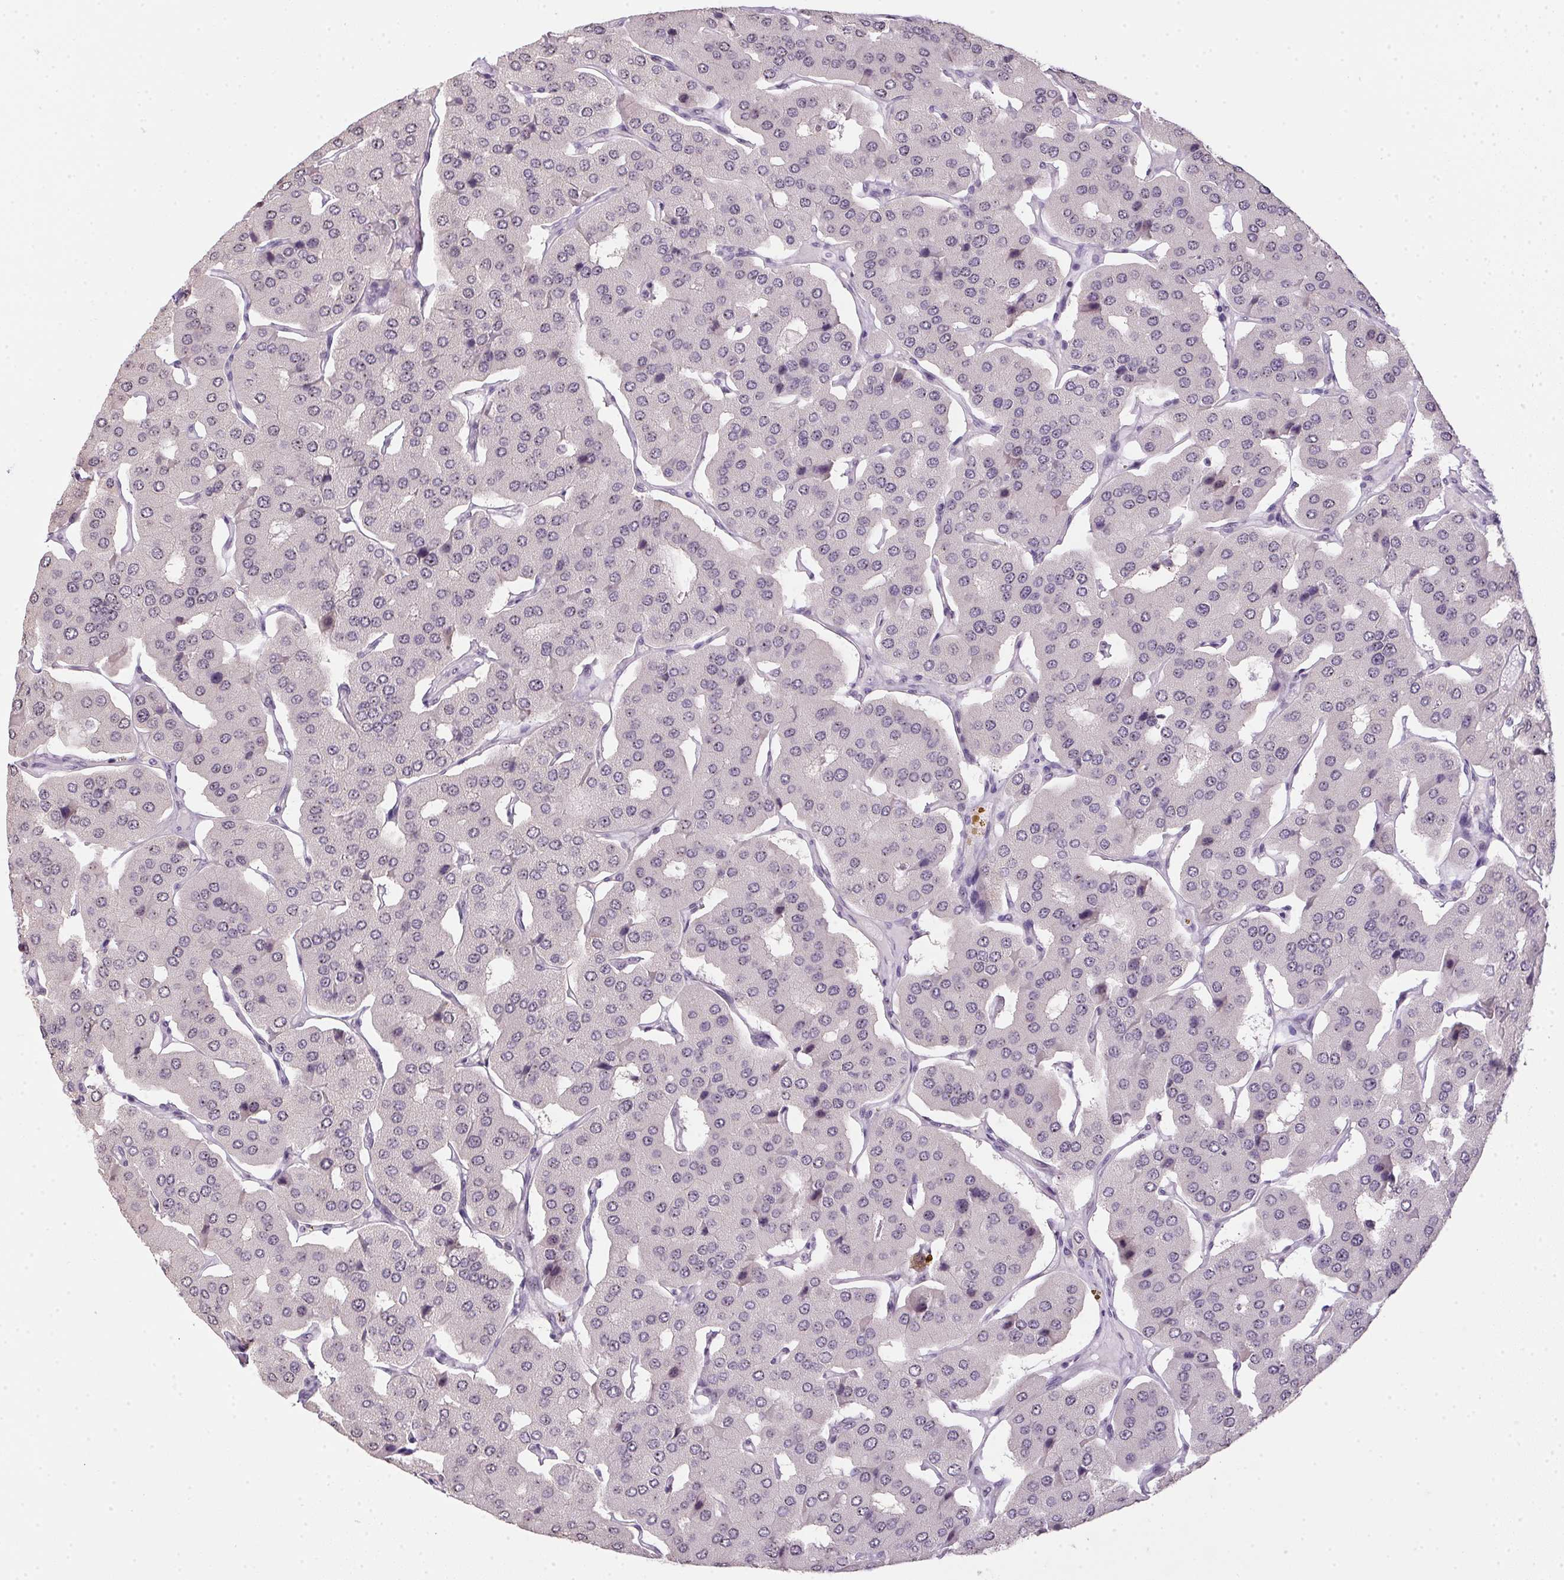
{"staining": {"intensity": "negative", "quantity": "none", "location": "none"}, "tissue": "parathyroid gland", "cell_type": "Glandular cells", "image_type": "normal", "snomed": [{"axis": "morphology", "description": "Normal tissue, NOS"}, {"axis": "morphology", "description": "Adenoma, NOS"}, {"axis": "topography", "description": "Parathyroid gland"}], "caption": "An IHC image of normal parathyroid gland is shown. There is no staining in glandular cells of parathyroid gland.", "gene": "BATF2", "patient": {"sex": "female", "age": 86}}